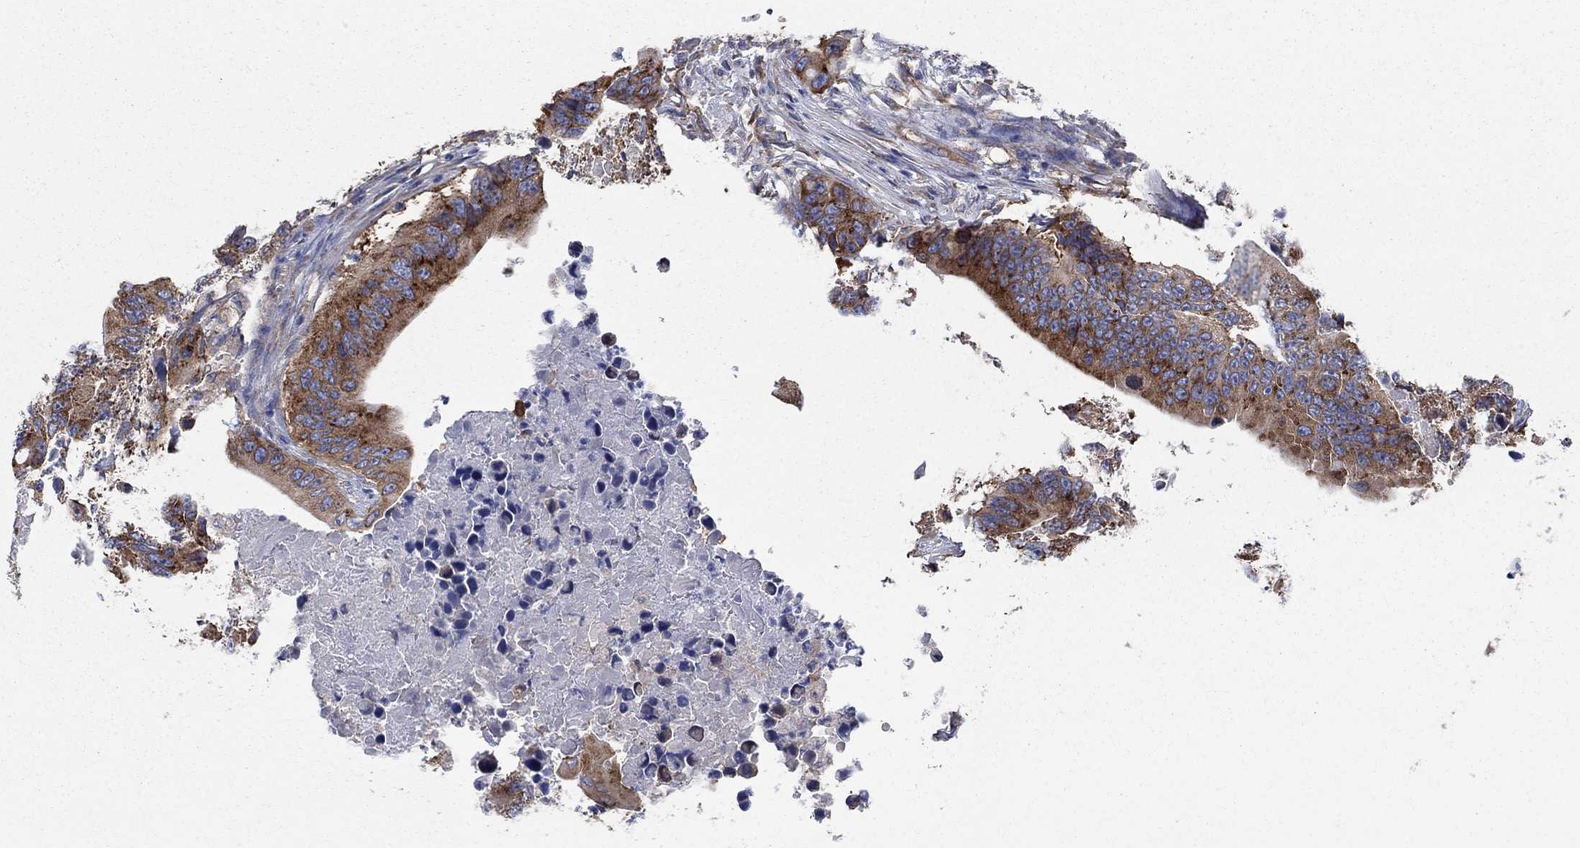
{"staining": {"intensity": "strong", "quantity": ">75%", "location": "cytoplasmic/membranous"}, "tissue": "colorectal cancer", "cell_type": "Tumor cells", "image_type": "cancer", "snomed": [{"axis": "morphology", "description": "Adenocarcinoma, NOS"}, {"axis": "topography", "description": "Colon"}], "caption": "Protein expression analysis of adenocarcinoma (colorectal) shows strong cytoplasmic/membranous positivity in about >75% of tumor cells.", "gene": "TMEM59", "patient": {"sex": "female", "age": 90}}